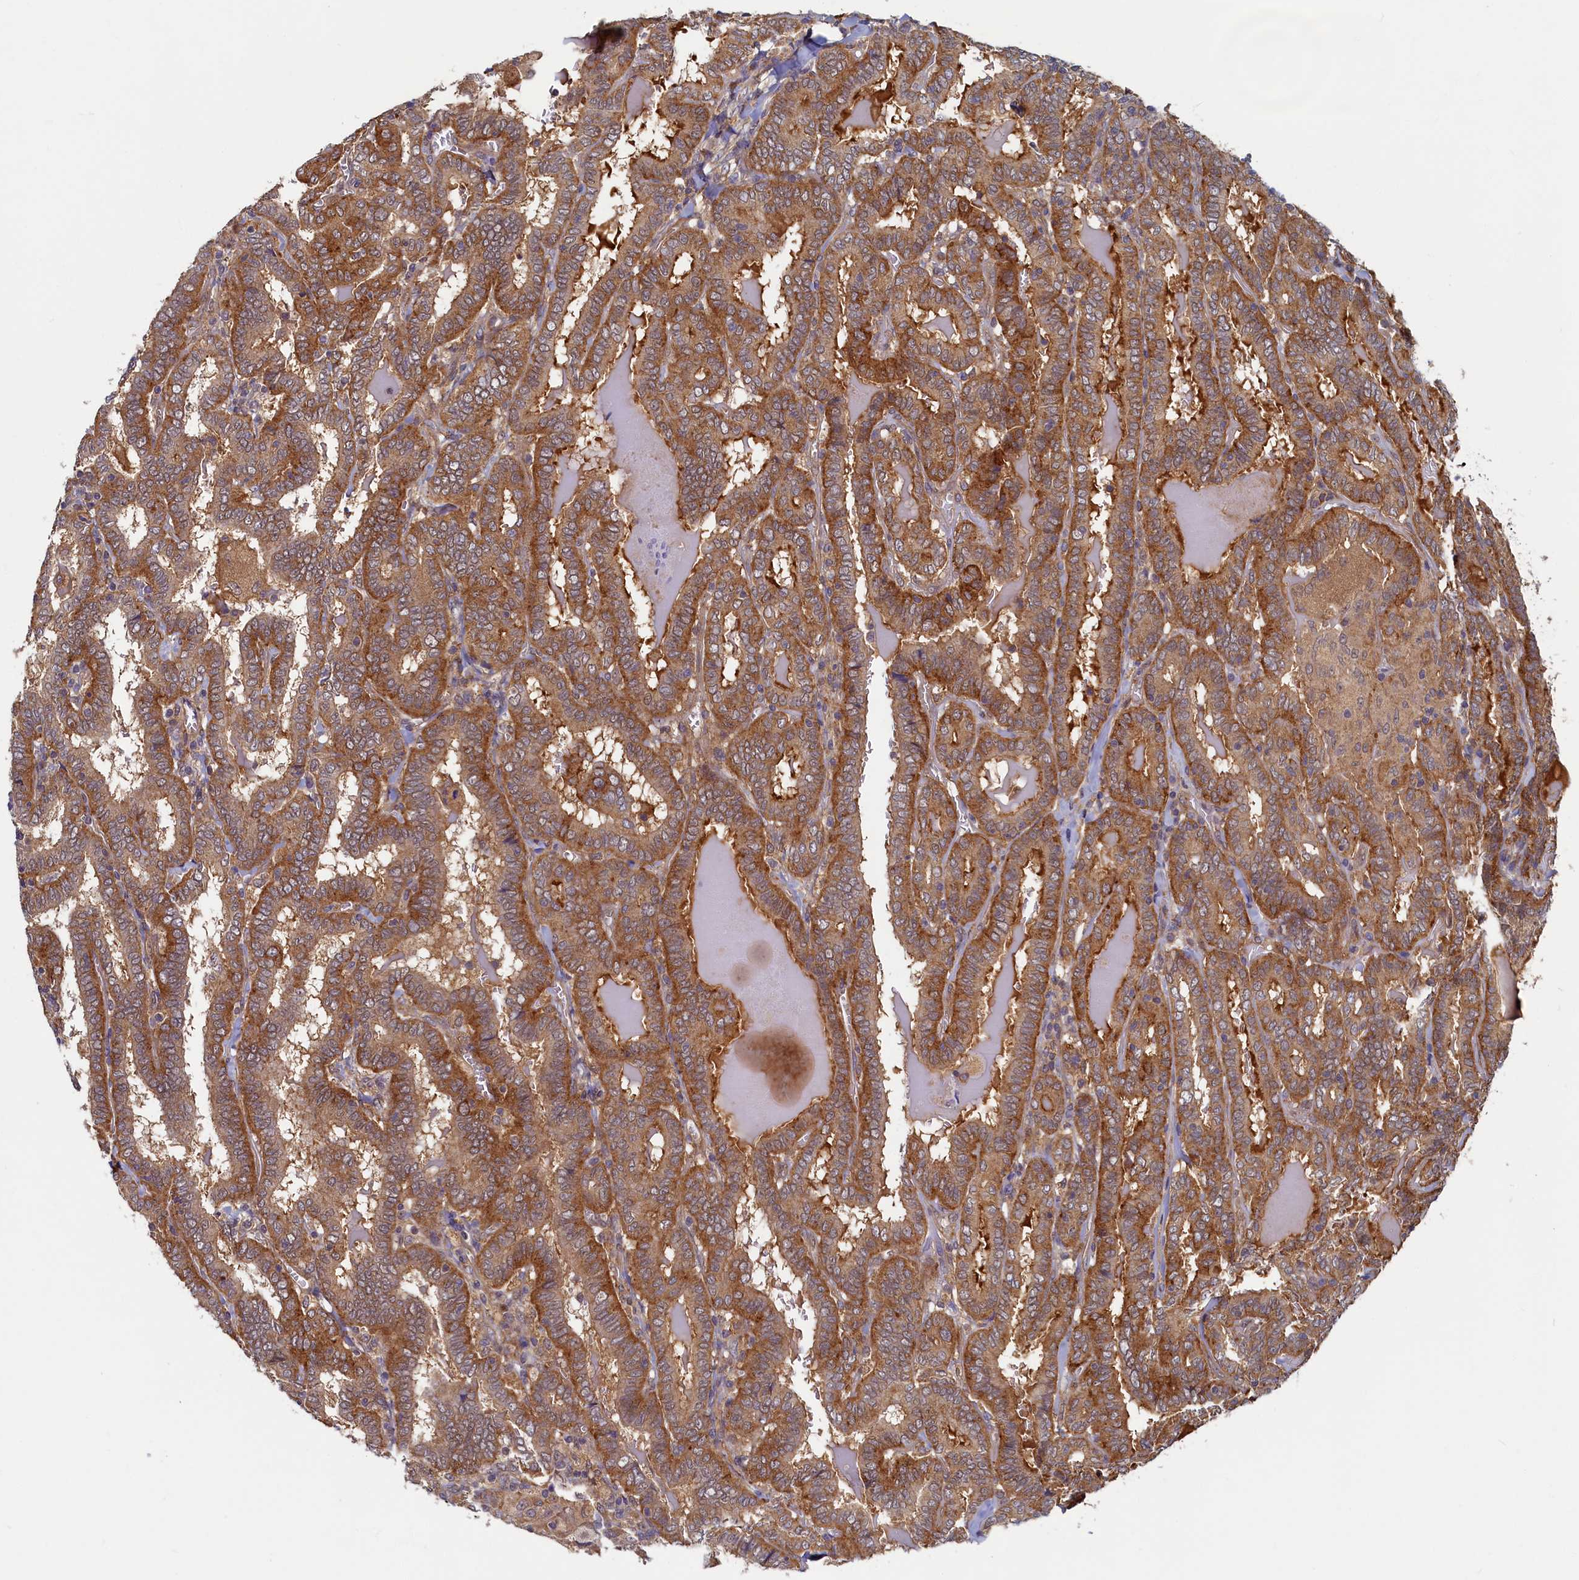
{"staining": {"intensity": "moderate", "quantity": ">75%", "location": "cytoplasmic/membranous"}, "tissue": "thyroid cancer", "cell_type": "Tumor cells", "image_type": "cancer", "snomed": [{"axis": "morphology", "description": "Papillary adenocarcinoma, NOS"}, {"axis": "topography", "description": "Thyroid gland"}], "caption": "Thyroid papillary adenocarcinoma stained for a protein reveals moderate cytoplasmic/membranous positivity in tumor cells. Ihc stains the protein of interest in brown and the nuclei are stained blue.", "gene": "STX12", "patient": {"sex": "female", "age": 72}}